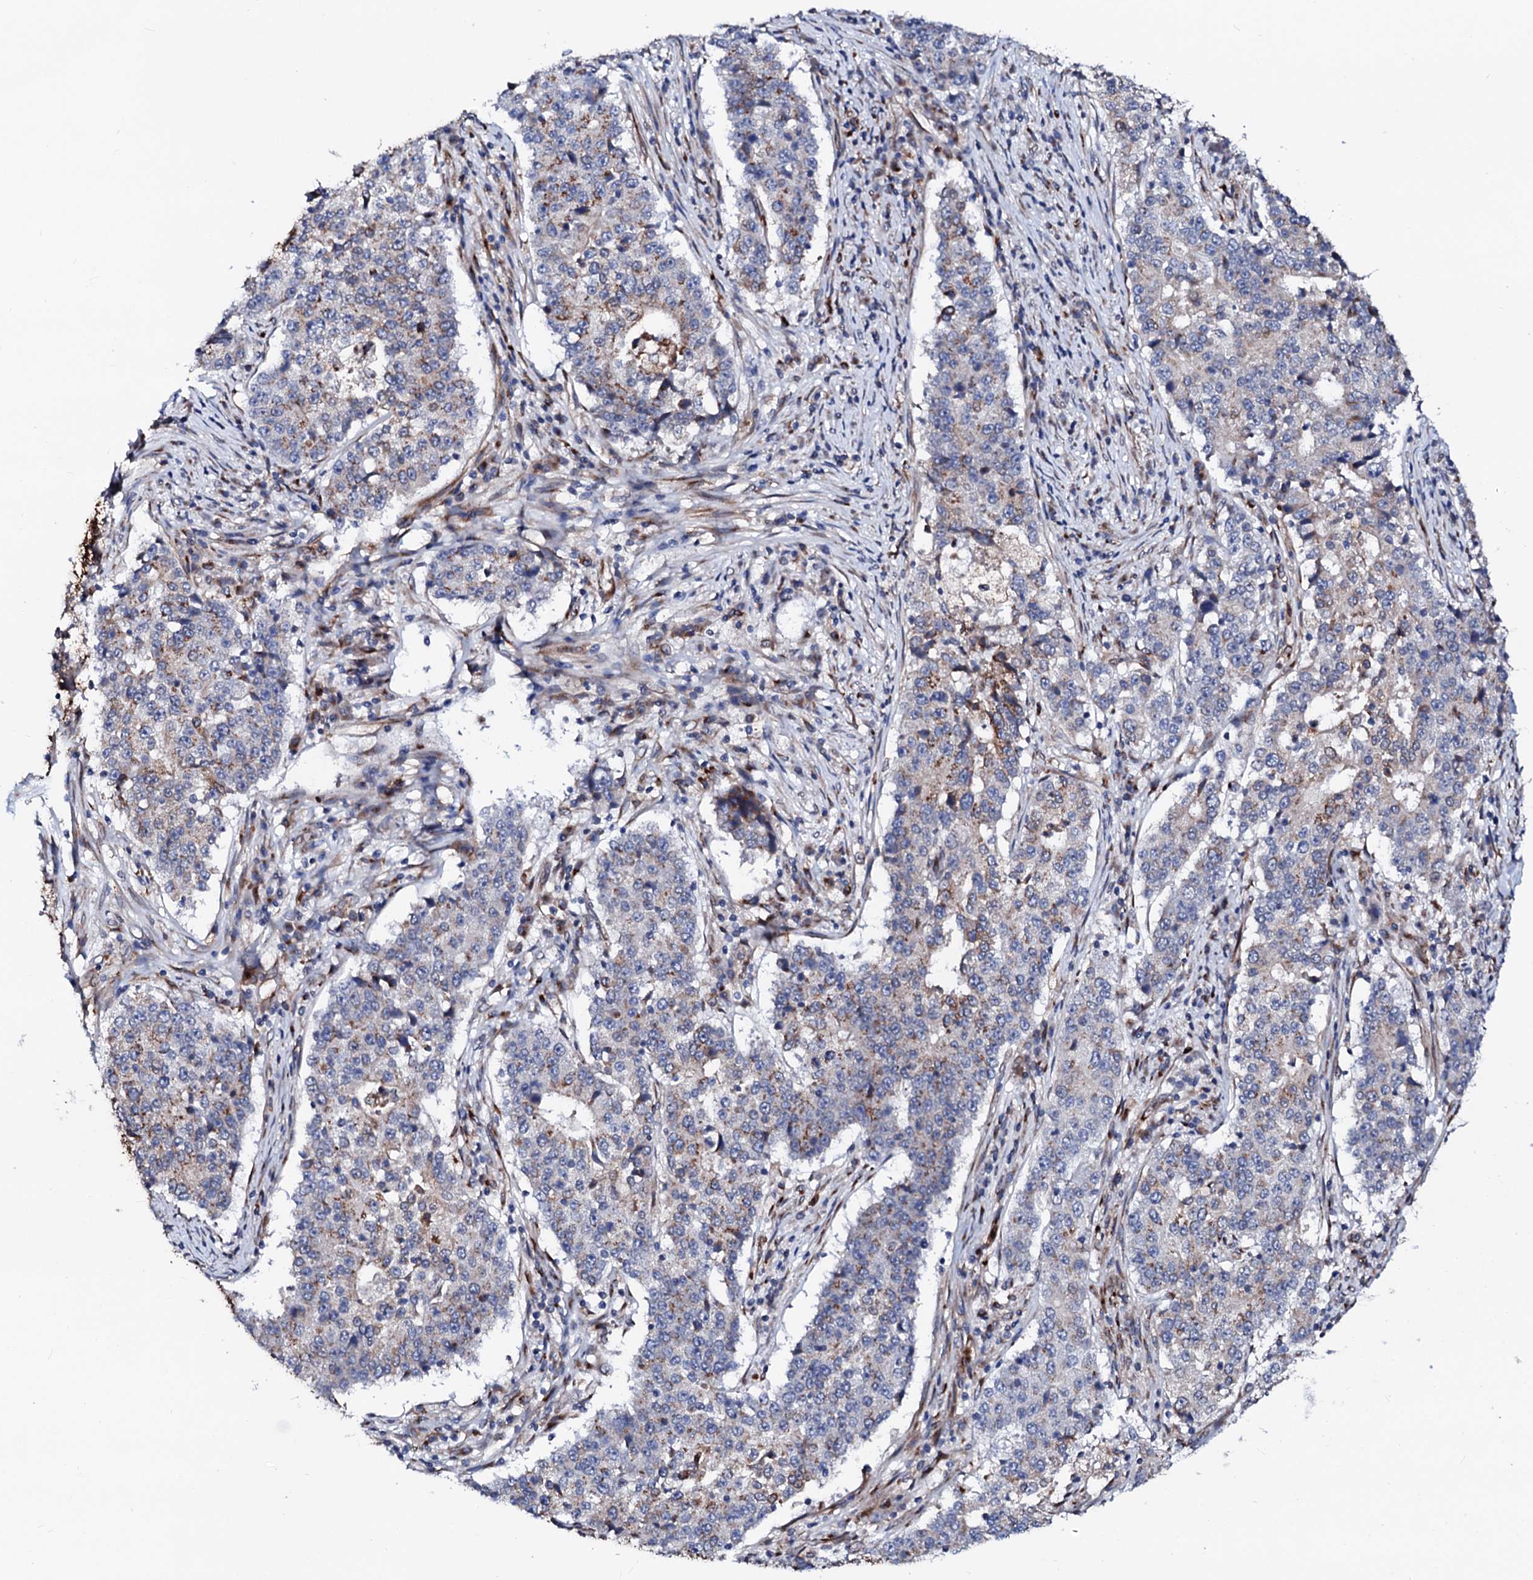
{"staining": {"intensity": "weak", "quantity": "25%-75%", "location": "cytoplasmic/membranous"}, "tissue": "stomach cancer", "cell_type": "Tumor cells", "image_type": "cancer", "snomed": [{"axis": "morphology", "description": "Adenocarcinoma, NOS"}, {"axis": "topography", "description": "Stomach"}], "caption": "Stomach cancer tissue shows weak cytoplasmic/membranous positivity in about 25%-75% of tumor cells, visualized by immunohistochemistry. (Stains: DAB (3,3'-diaminobenzidine) in brown, nuclei in blue, Microscopy: brightfield microscopy at high magnification).", "gene": "TMCO3", "patient": {"sex": "male", "age": 59}}